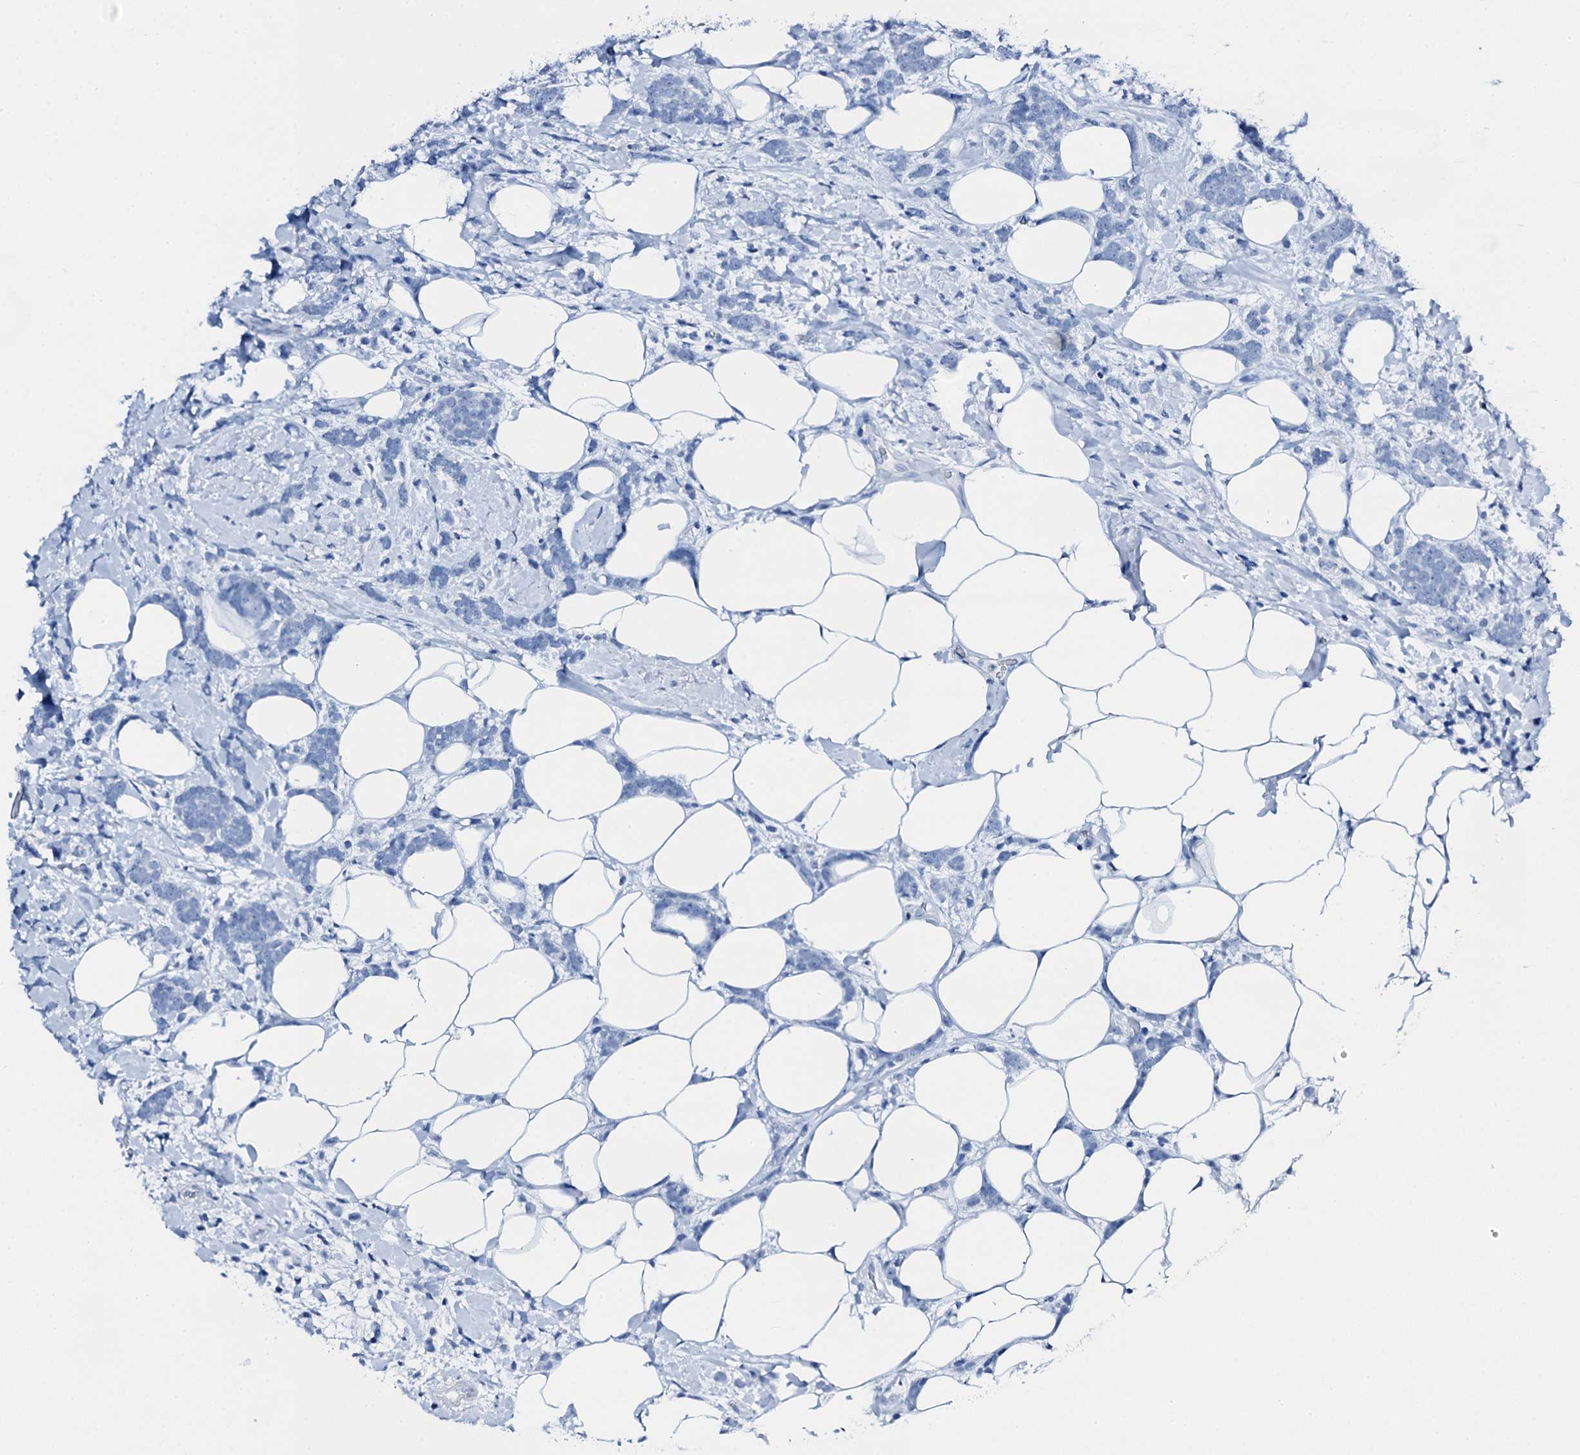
{"staining": {"intensity": "negative", "quantity": "none", "location": "none"}, "tissue": "breast cancer", "cell_type": "Tumor cells", "image_type": "cancer", "snomed": [{"axis": "morphology", "description": "Lobular carcinoma"}, {"axis": "topography", "description": "Breast"}], "caption": "Human lobular carcinoma (breast) stained for a protein using immunohistochemistry exhibits no positivity in tumor cells.", "gene": "PTH", "patient": {"sex": "female", "age": 58}}